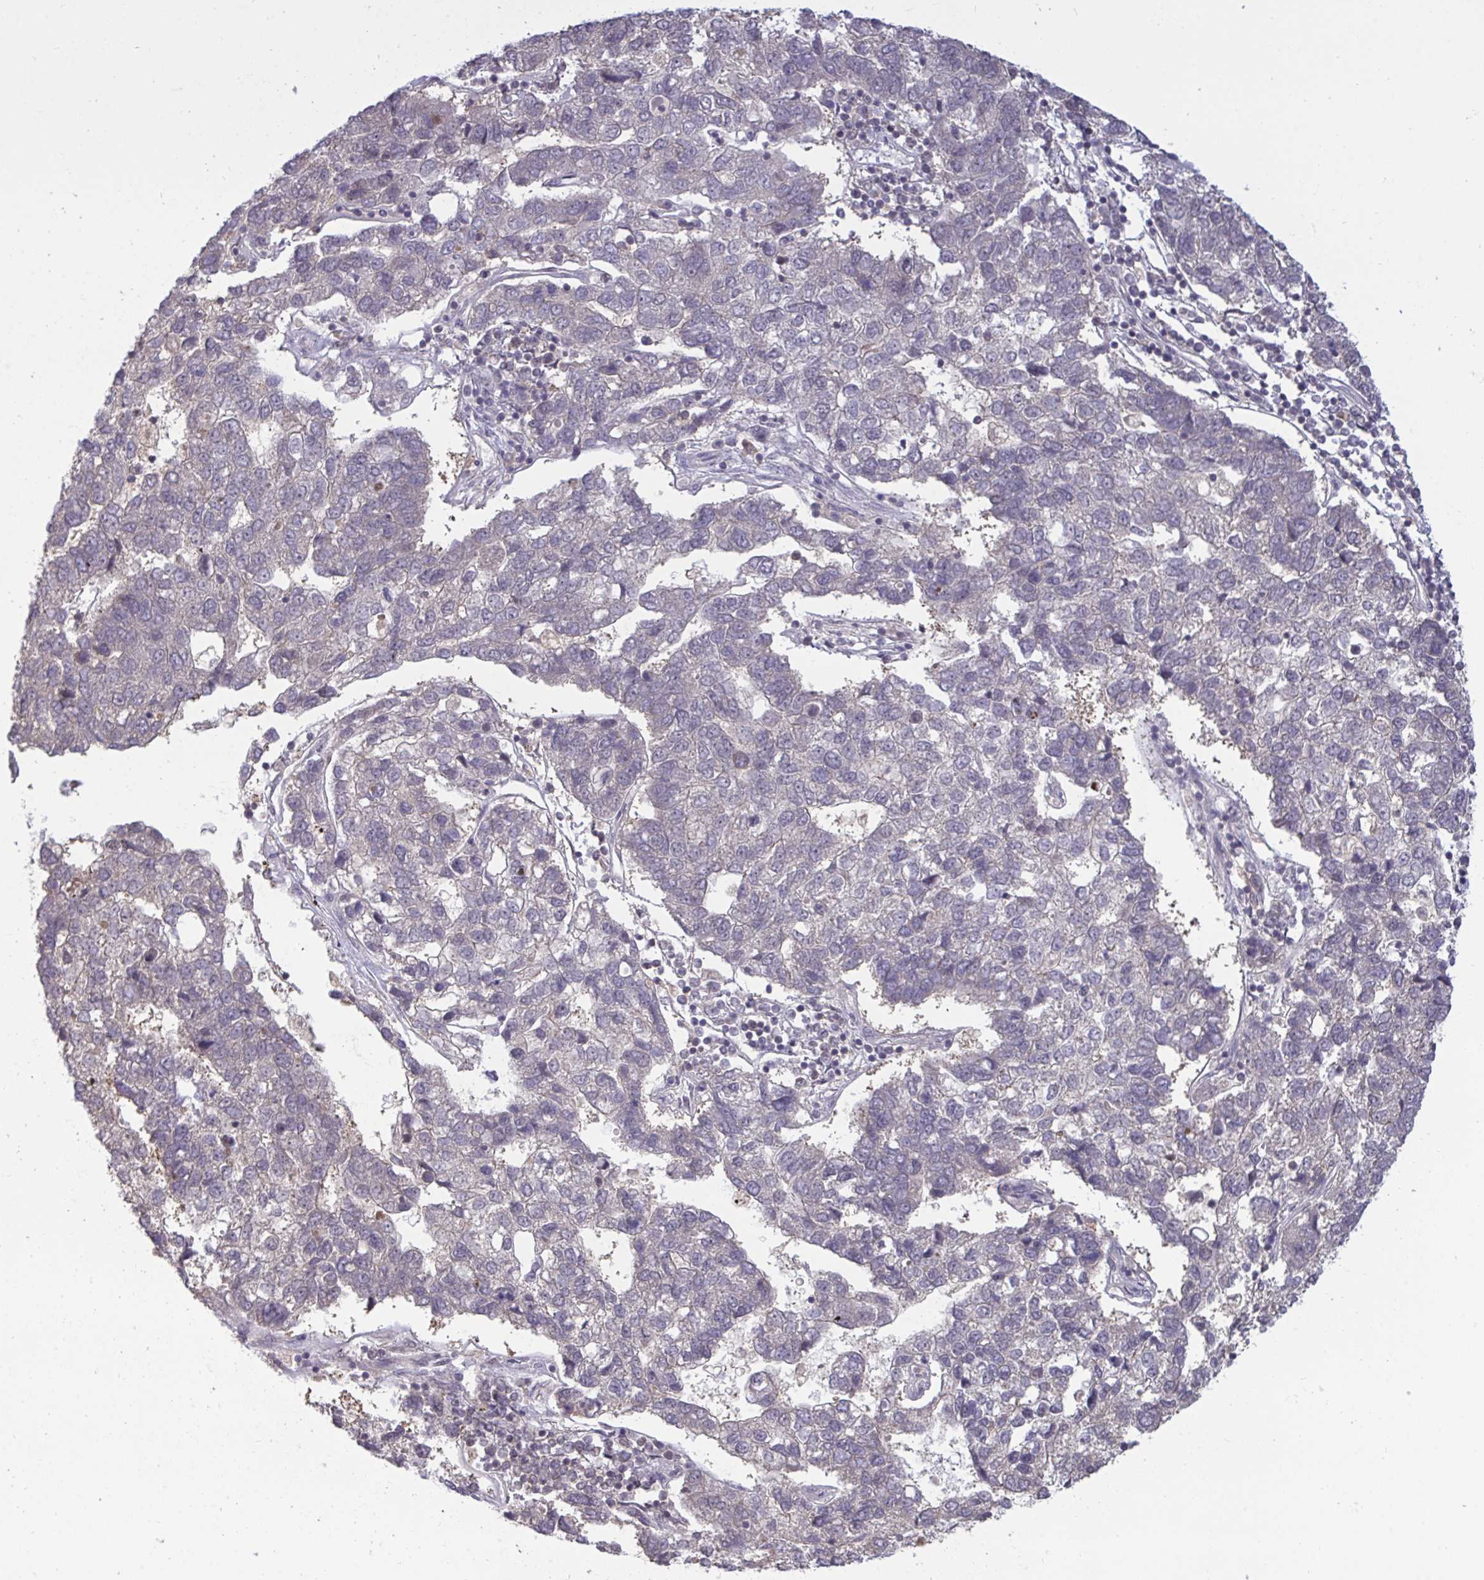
{"staining": {"intensity": "negative", "quantity": "none", "location": "none"}, "tissue": "pancreatic cancer", "cell_type": "Tumor cells", "image_type": "cancer", "snomed": [{"axis": "morphology", "description": "Adenocarcinoma, NOS"}, {"axis": "topography", "description": "Pancreas"}], "caption": "Adenocarcinoma (pancreatic) stained for a protein using immunohistochemistry (IHC) shows no positivity tumor cells.", "gene": "PUF60", "patient": {"sex": "female", "age": 61}}